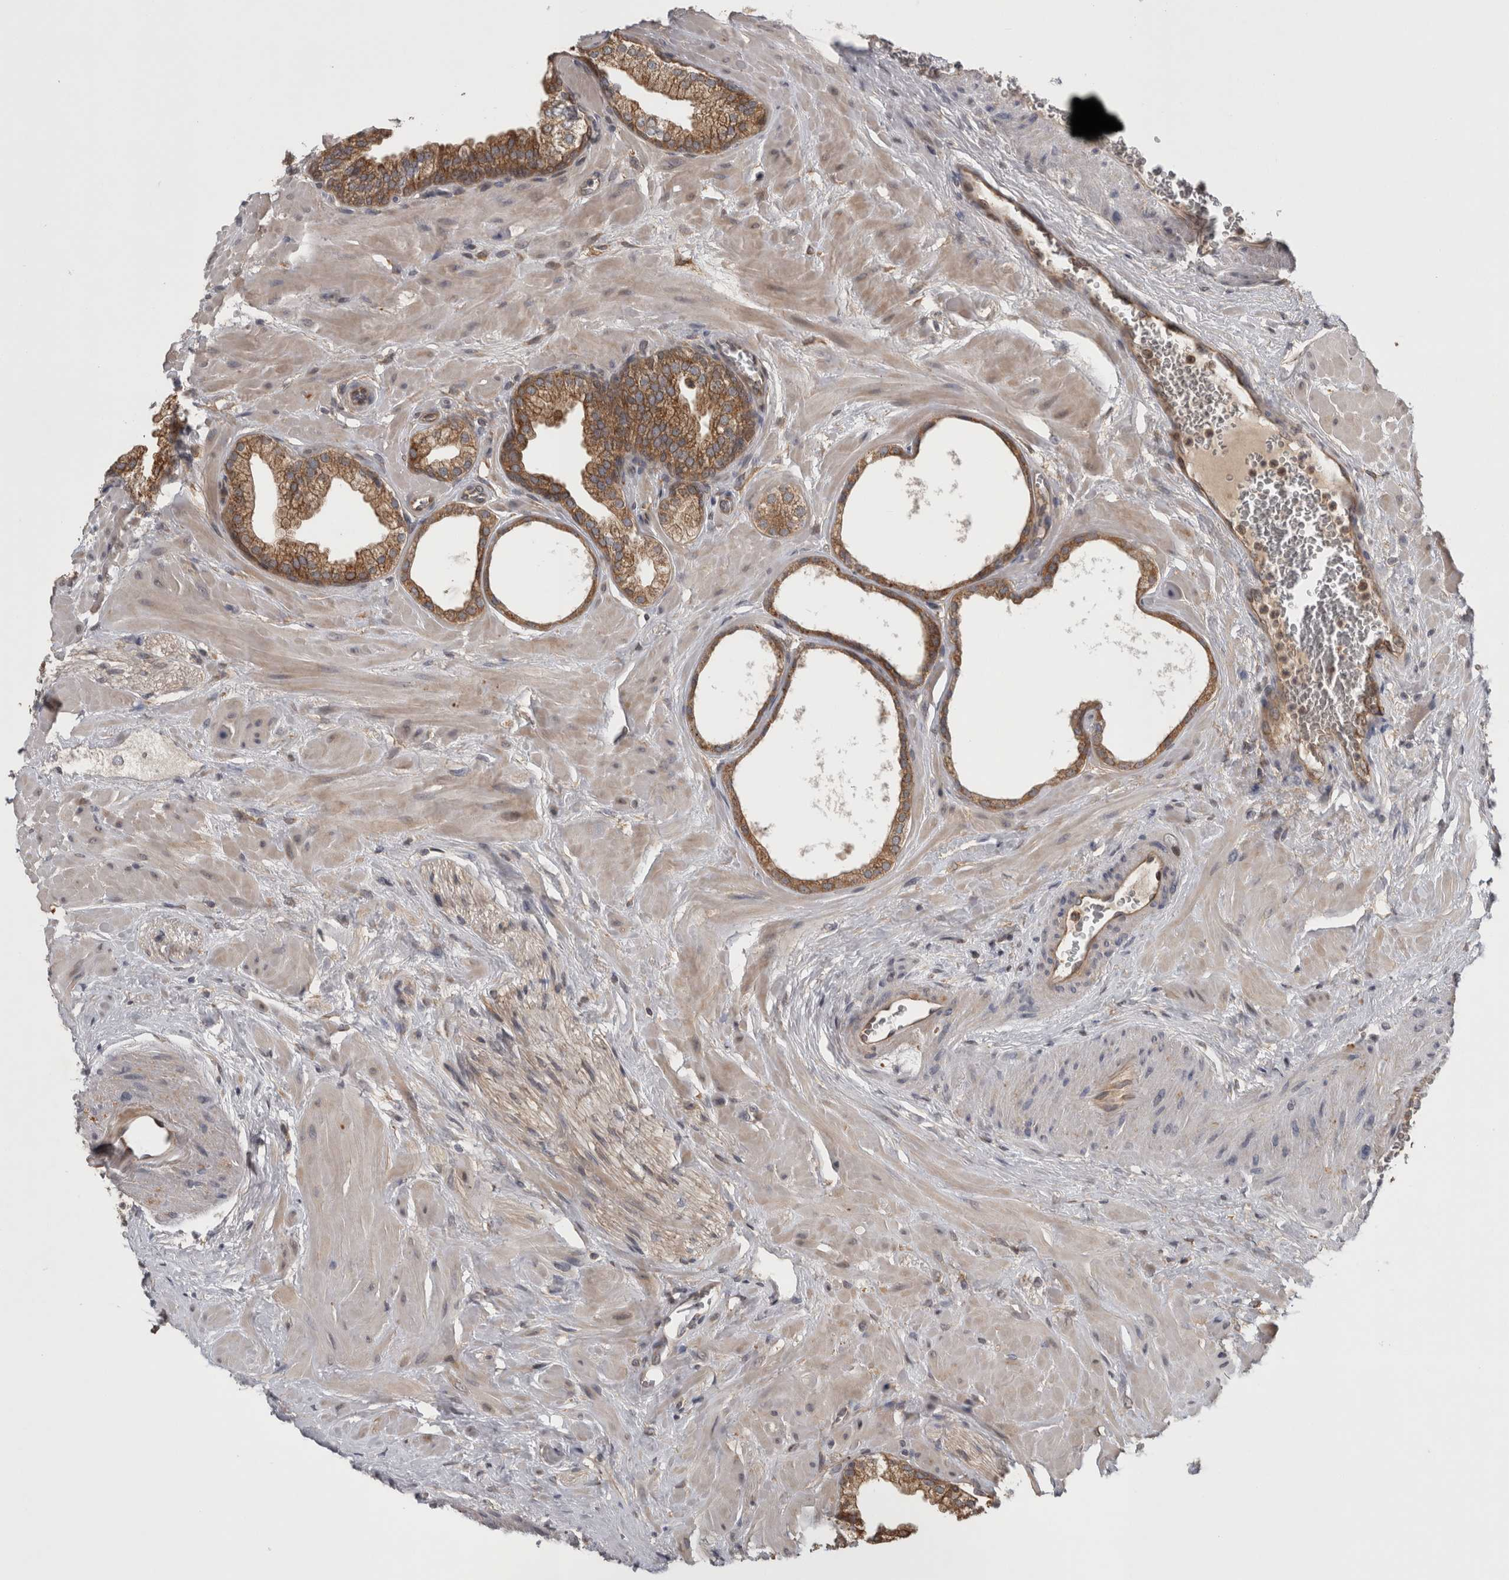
{"staining": {"intensity": "moderate", "quantity": ">75%", "location": "cytoplasmic/membranous"}, "tissue": "prostate", "cell_type": "Glandular cells", "image_type": "normal", "snomed": [{"axis": "morphology", "description": "Normal tissue, NOS"}, {"axis": "morphology", "description": "Urothelial carcinoma, Low grade"}, {"axis": "topography", "description": "Urinary bladder"}, {"axis": "topography", "description": "Prostate"}], "caption": "Glandular cells reveal medium levels of moderate cytoplasmic/membranous staining in approximately >75% of cells in unremarkable human prostate. The staining was performed using DAB, with brown indicating positive protein expression. Nuclei are stained blue with hematoxylin.", "gene": "TRMT61B", "patient": {"sex": "male", "age": 60}}